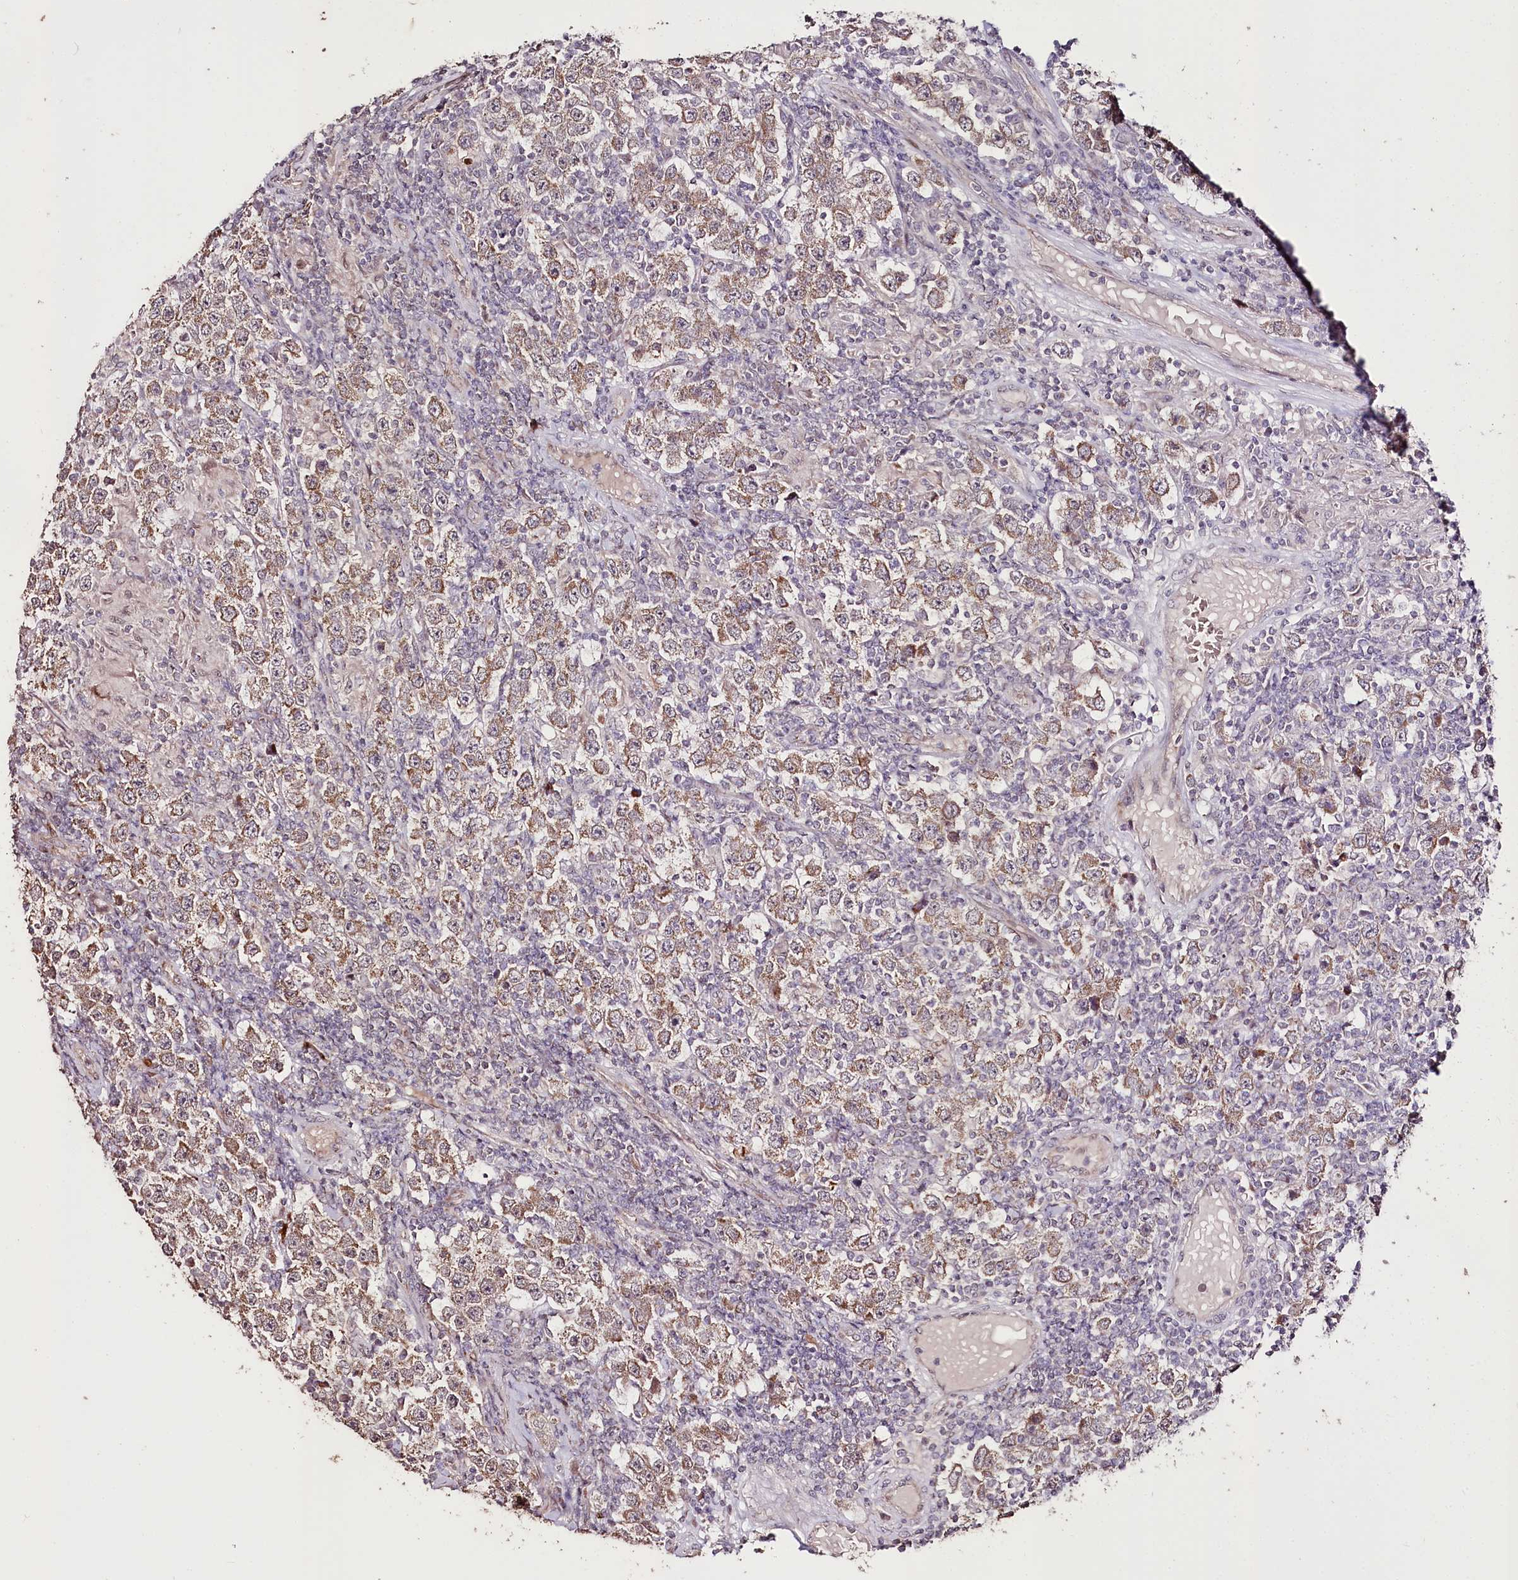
{"staining": {"intensity": "moderate", "quantity": ">75%", "location": "cytoplasmic/membranous"}, "tissue": "testis cancer", "cell_type": "Tumor cells", "image_type": "cancer", "snomed": [{"axis": "morphology", "description": "Normal tissue, NOS"}, {"axis": "morphology", "description": "Urothelial carcinoma, High grade"}, {"axis": "morphology", "description": "Seminoma, NOS"}, {"axis": "morphology", "description": "Carcinoma, Embryonal, NOS"}, {"axis": "topography", "description": "Urinary bladder"}, {"axis": "topography", "description": "Testis"}], "caption": "A brown stain shows moderate cytoplasmic/membranous staining of a protein in testis cancer tumor cells.", "gene": "CARD19", "patient": {"sex": "male", "age": 41}}